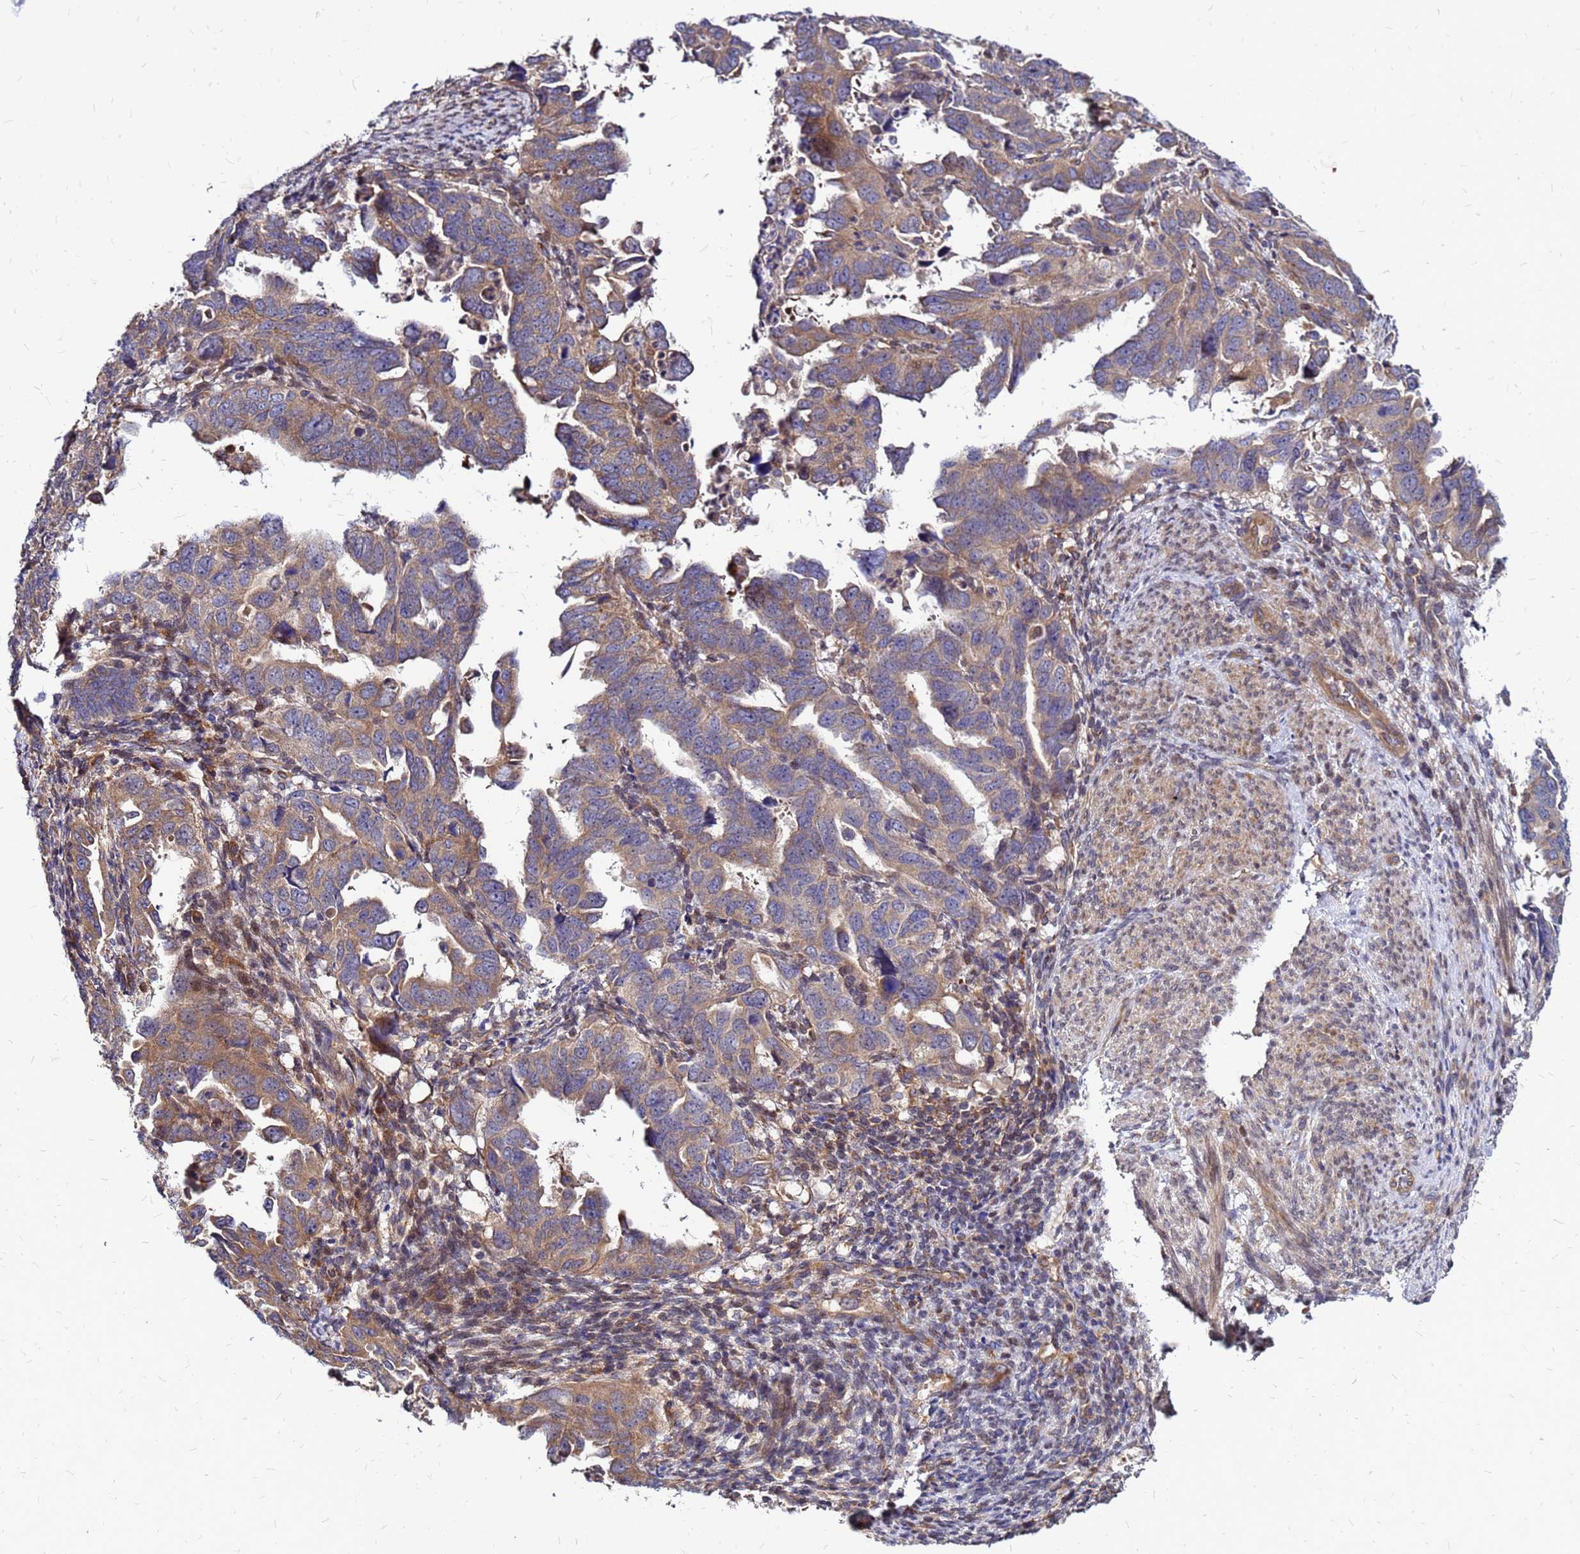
{"staining": {"intensity": "weak", "quantity": ">75%", "location": "cytoplasmic/membranous"}, "tissue": "endometrial cancer", "cell_type": "Tumor cells", "image_type": "cancer", "snomed": [{"axis": "morphology", "description": "Adenocarcinoma, NOS"}, {"axis": "topography", "description": "Endometrium"}], "caption": "DAB immunohistochemical staining of human adenocarcinoma (endometrial) exhibits weak cytoplasmic/membranous protein staining in approximately >75% of tumor cells.", "gene": "CYBC1", "patient": {"sex": "female", "age": 65}}